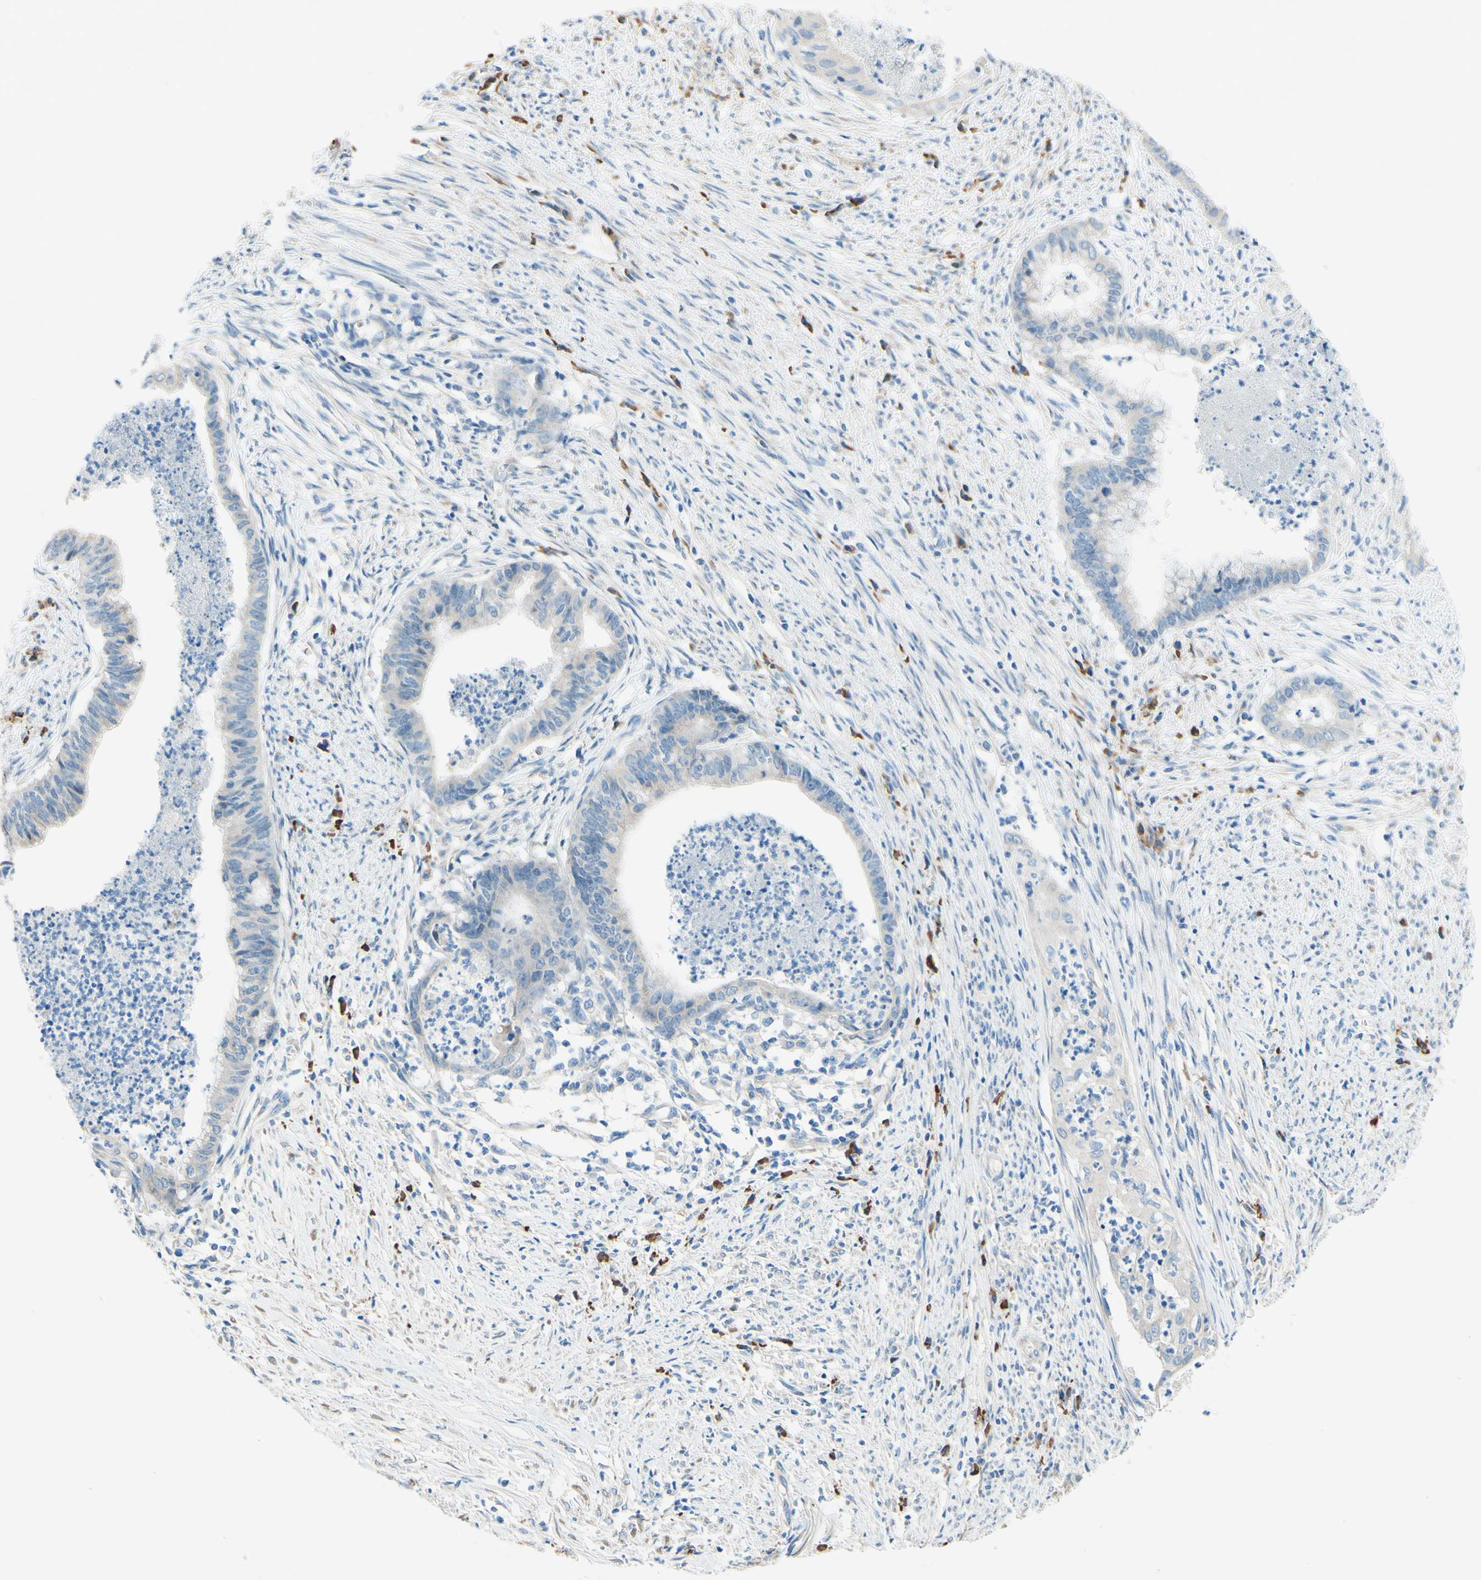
{"staining": {"intensity": "negative", "quantity": "none", "location": "none"}, "tissue": "endometrial cancer", "cell_type": "Tumor cells", "image_type": "cancer", "snomed": [{"axis": "morphology", "description": "Necrosis, NOS"}, {"axis": "morphology", "description": "Adenocarcinoma, NOS"}, {"axis": "topography", "description": "Endometrium"}], "caption": "Tumor cells are negative for protein expression in human endometrial cancer. (Immunohistochemistry (ihc), brightfield microscopy, high magnification).", "gene": "PASD1", "patient": {"sex": "female", "age": 79}}